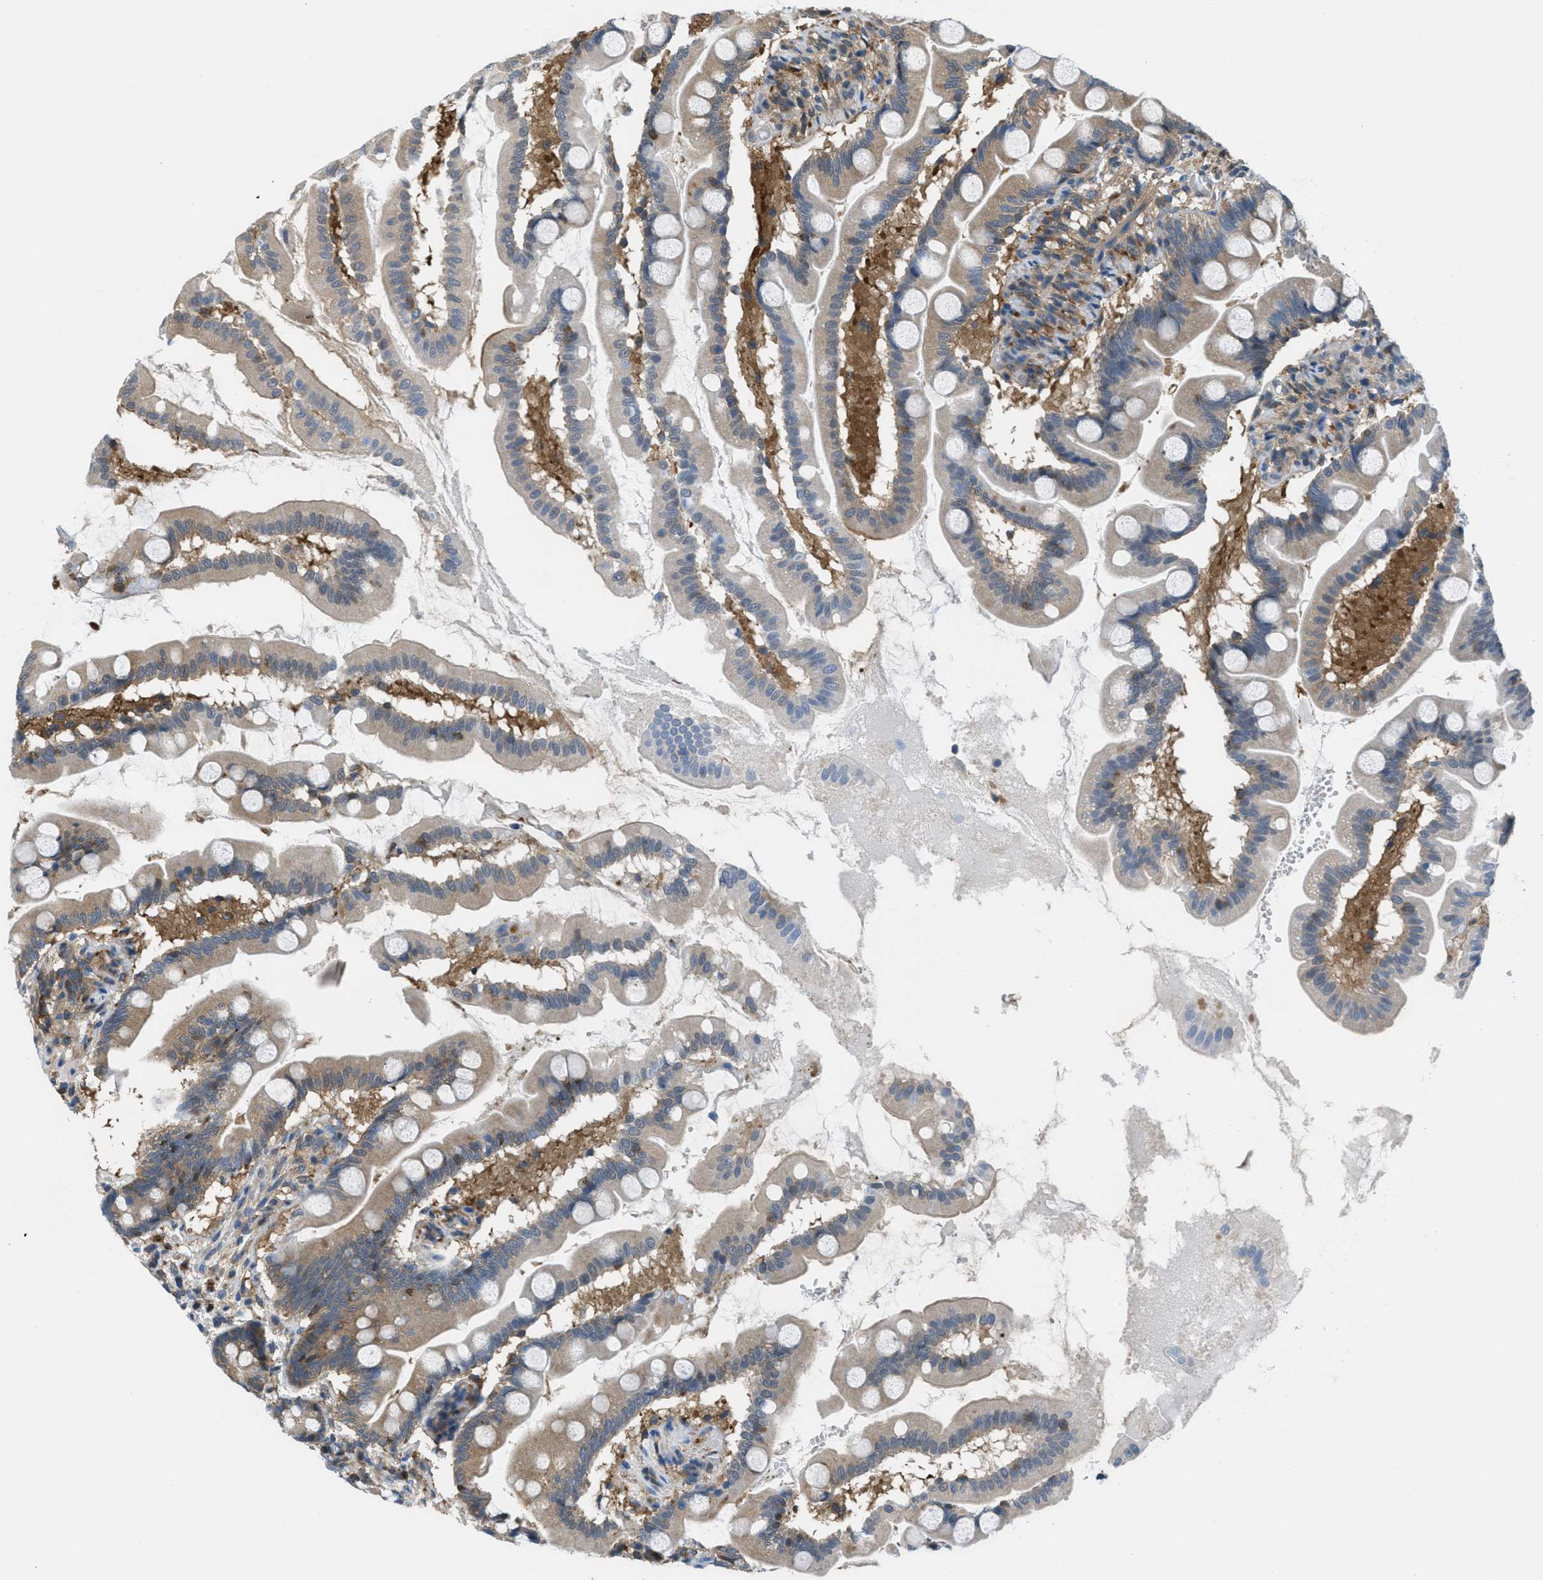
{"staining": {"intensity": "moderate", "quantity": "25%-75%", "location": "cytoplasmic/membranous"}, "tissue": "small intestine", "cell_type": "Glandular cells", "image_type": "normal", "snomed": [{"axis": "morphology", "description": "Normal tissue, NOS"}, {"axis": "topography", "description": "Small intestine"}], "caption": "IHC micrograph of benign small intestine stained for a protein (brown), which shows medium levels of moderate cytoplasmic/membranous staining in about 25%-75% of glandular cells.", "gene": "PIP5K1C", "patient": {"sex": "female", "age": 56}}